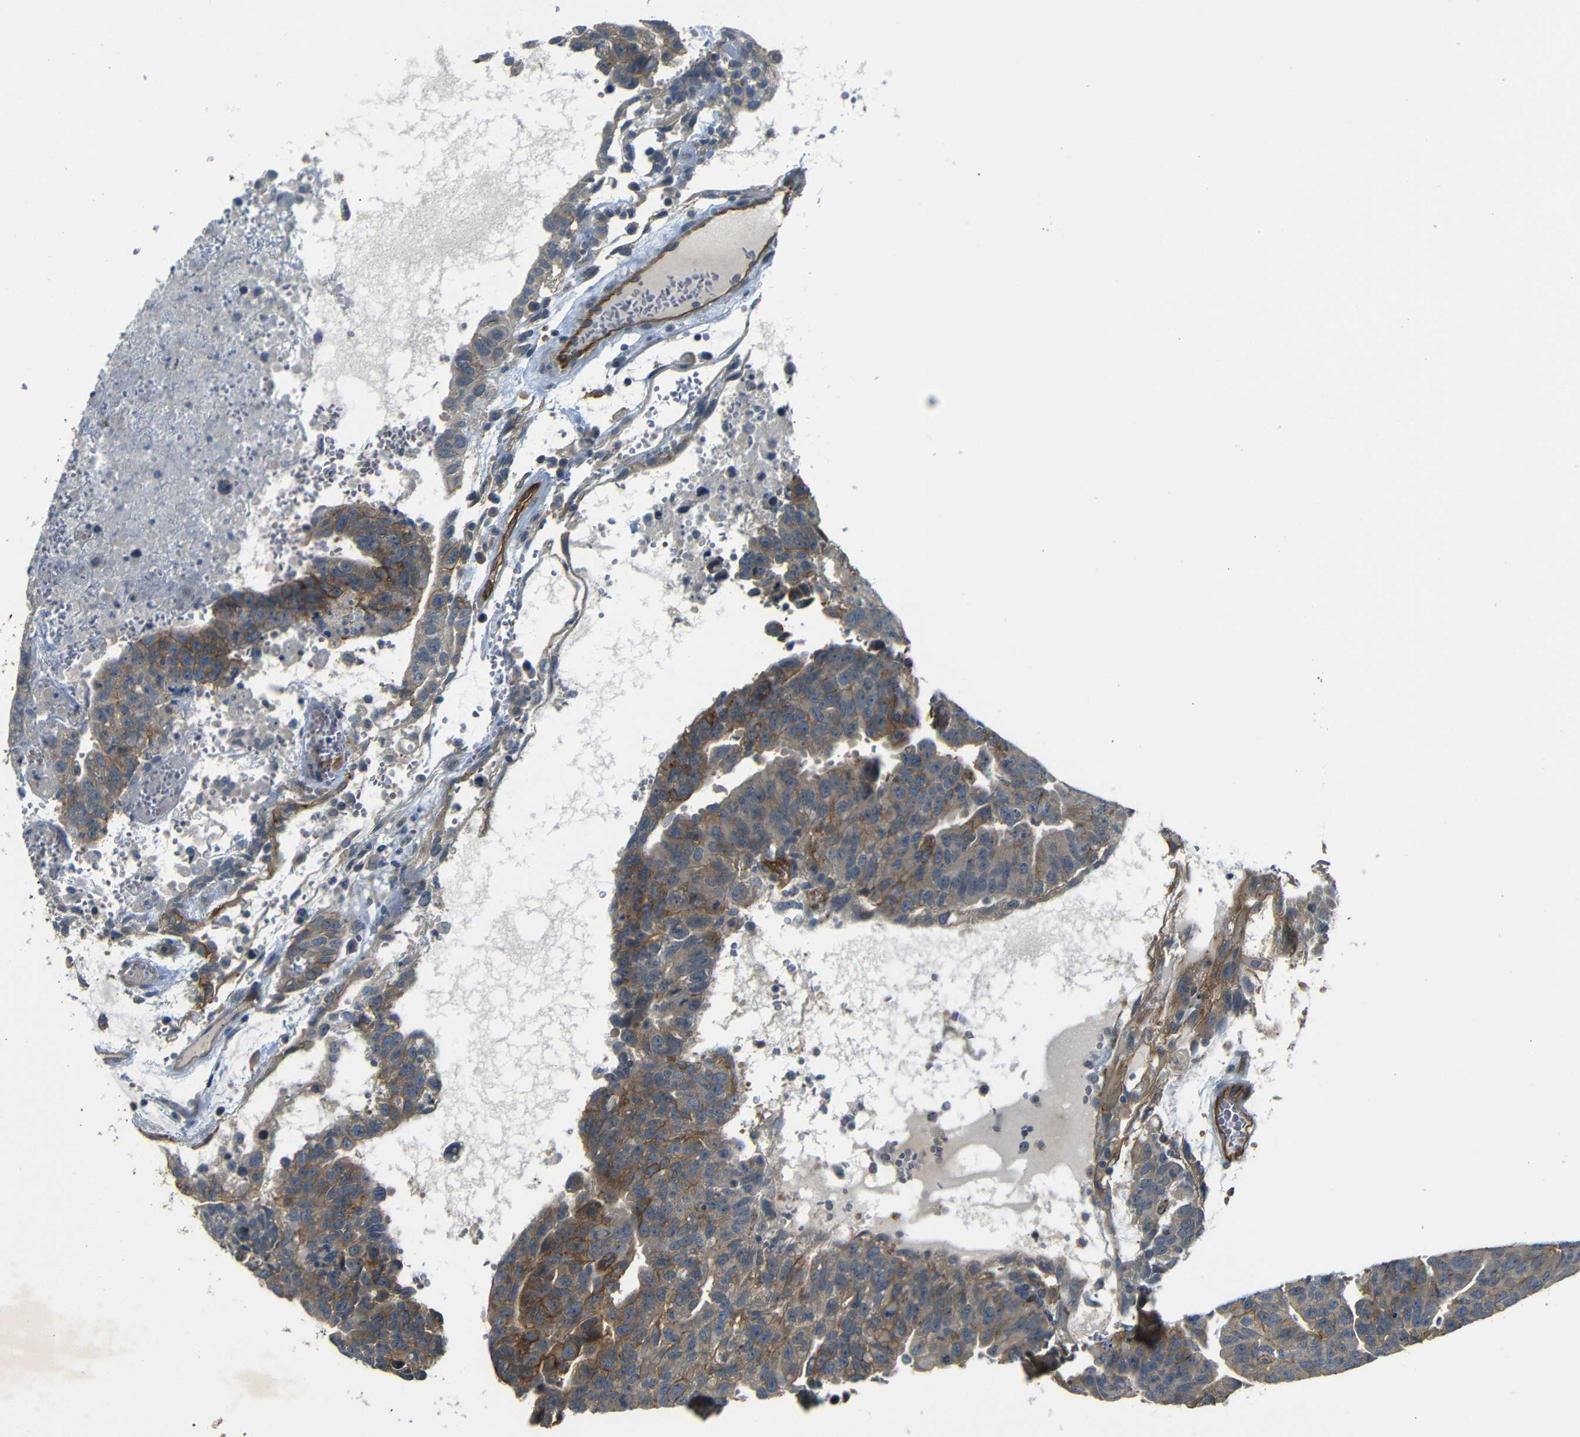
{"staining": {"intensity": "moderate", "quantity": ">75%", "location": "cytoplasmic/membranous"}, "tissue": "testis cancer", "cell_type": "Tumor cells", "image_type": "cancer", "snomed": [{"axis": "morphology", "description": "Seminoma, NOS"}, {"axis": "morphology", "description": "Carcinoma, Embryonal, NOS"}, {"axis": "topography", "description": "Testis"}], "caption": "The micrograph reveals staining of testis embryonal carcinoma, revealing moderate cytoplasmic/membranous protein expression (brown color) within tumor cells.", "gene": "RELL1", "patient": {"sex": "male", "age": 52}}